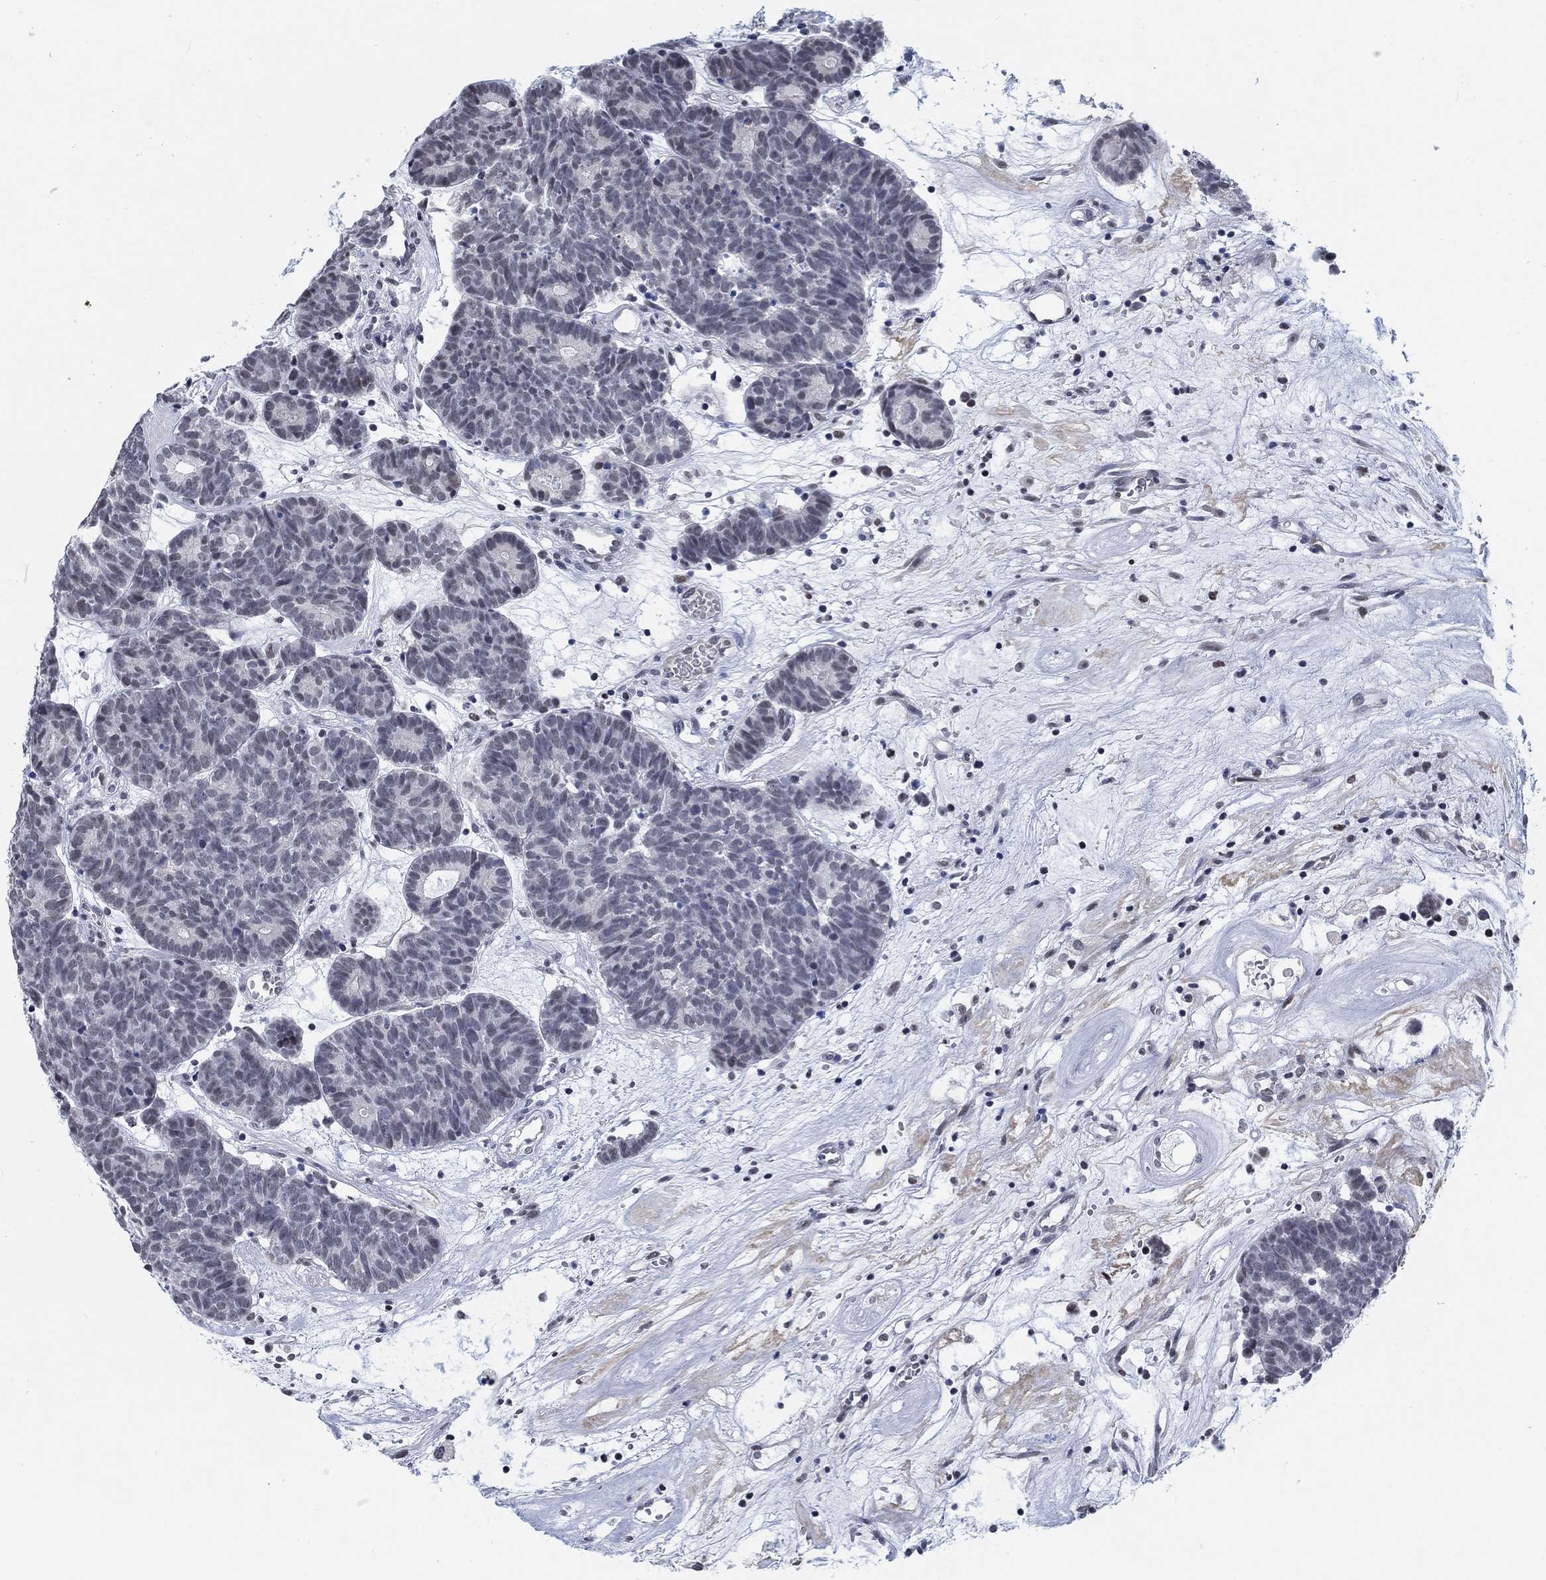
{"staining": {"intensity": "negative", "quantity": "none", "location": "none"}, "tissue": "head and neck cancer", "cell_type": "Tumor cells", "image_type": "cancer", "snomed": [{"axis": "morphology", "description": "Adenocarcinoma, NOS"}, {"axis": "topography", "description": "Head-Neck"}], "caption": "Photomicrograph shows no significant protein staining in tumor cells of head and neck cancer.", "gene": "KCNH8", "patient": {"sex": "female", "age": 81}}